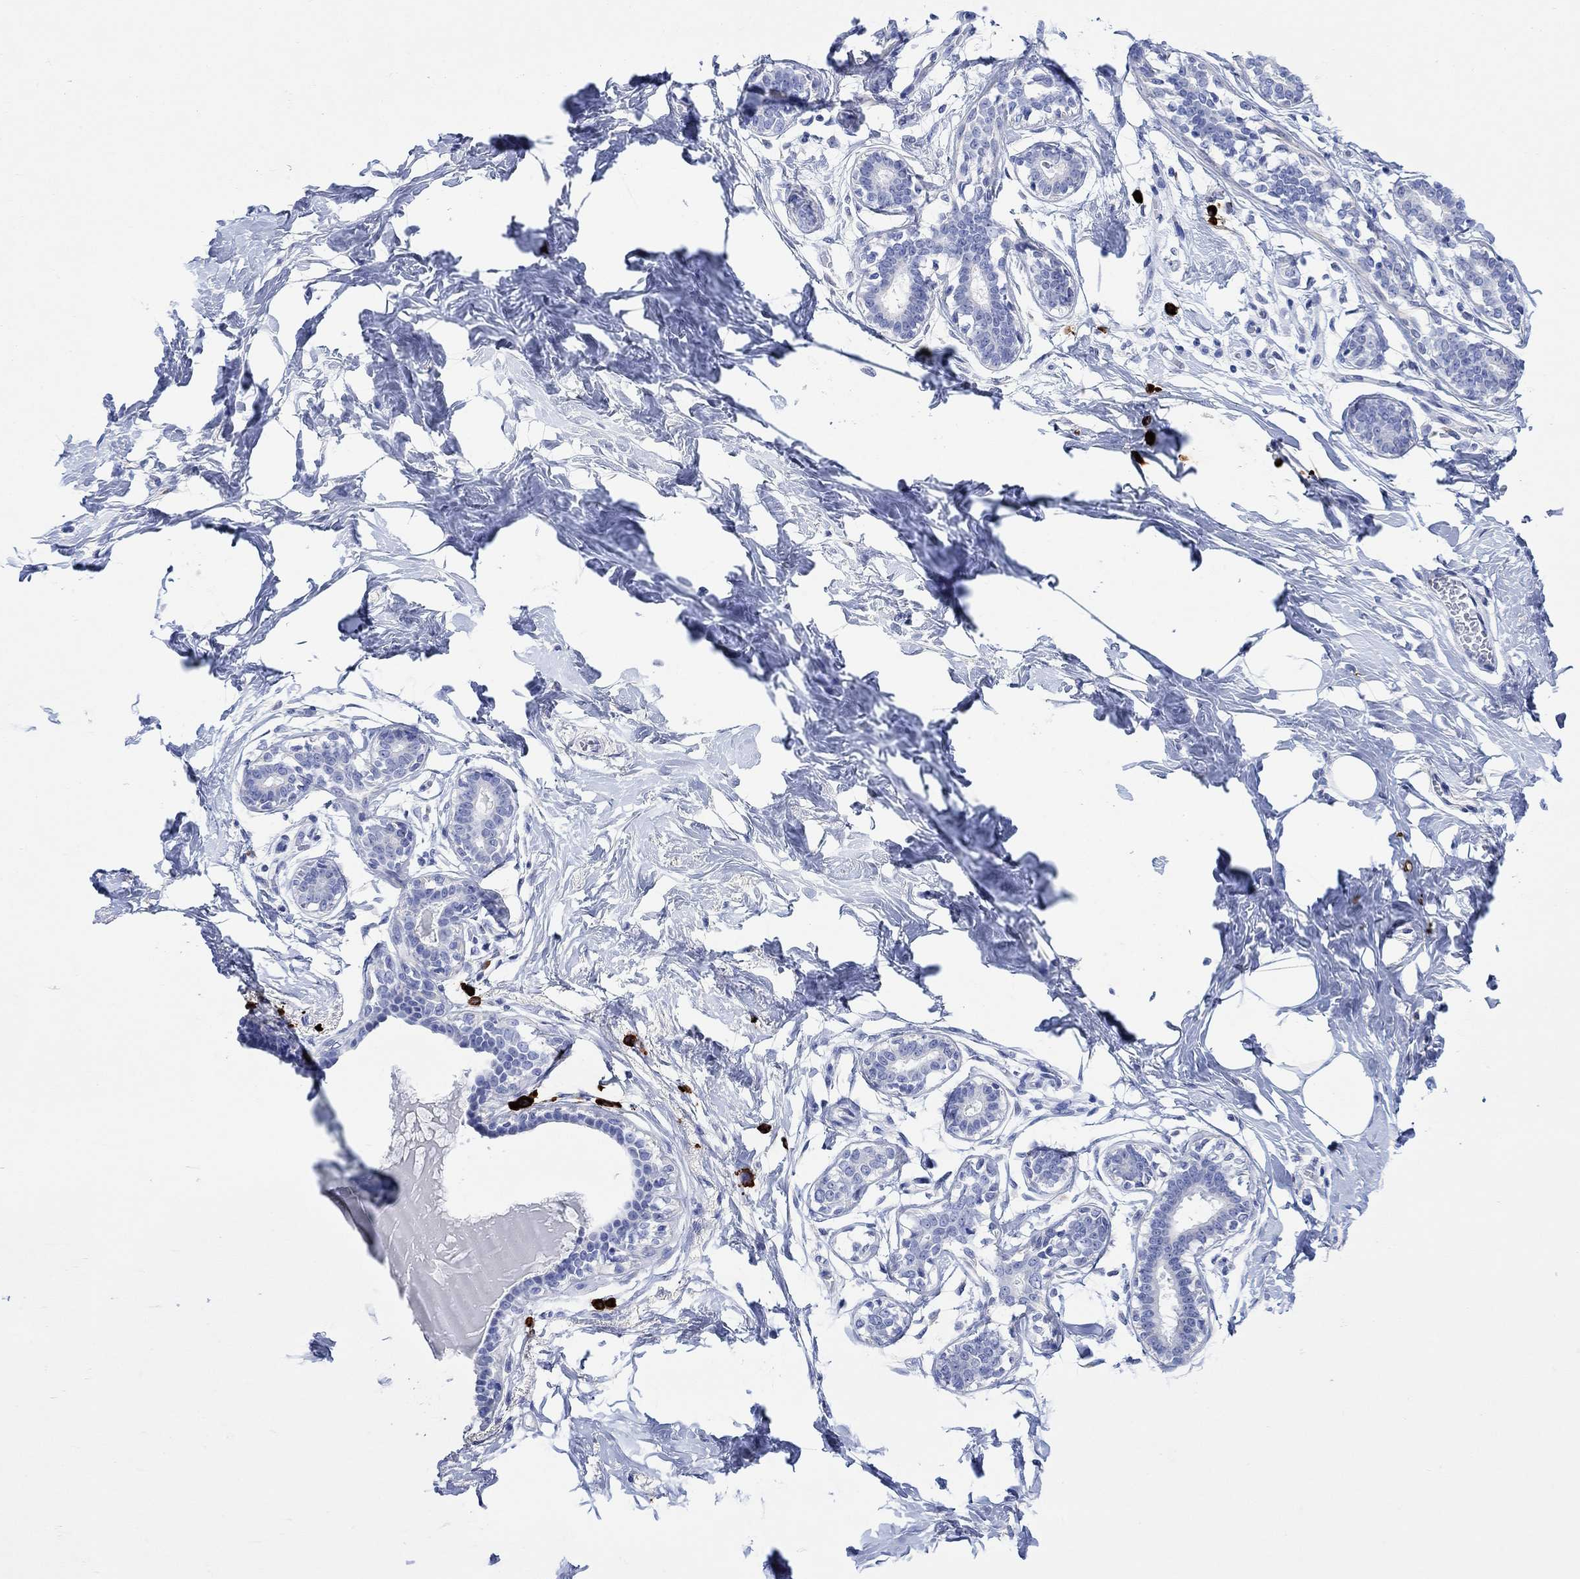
{"staining": {"intensity": "negative", "quantity": "none", "location": "none"}, "tissue": "breast", "cell_type": "Adipocytes", "image_type": "normal", "snomed": [{"axis": "morphology", "description": "Normal tissue, NOS"}, {"axis": "morphology", "description": "Lobular carcinoma, in situ"}, {"axis": "topography", "description": "Breast"}], "caption": "Benign breast was stained to show a protein in brown. There is no significant expression in adipocytes.", "gene": "P2RY6", "patient": {"sex": "female", "age": 35}}